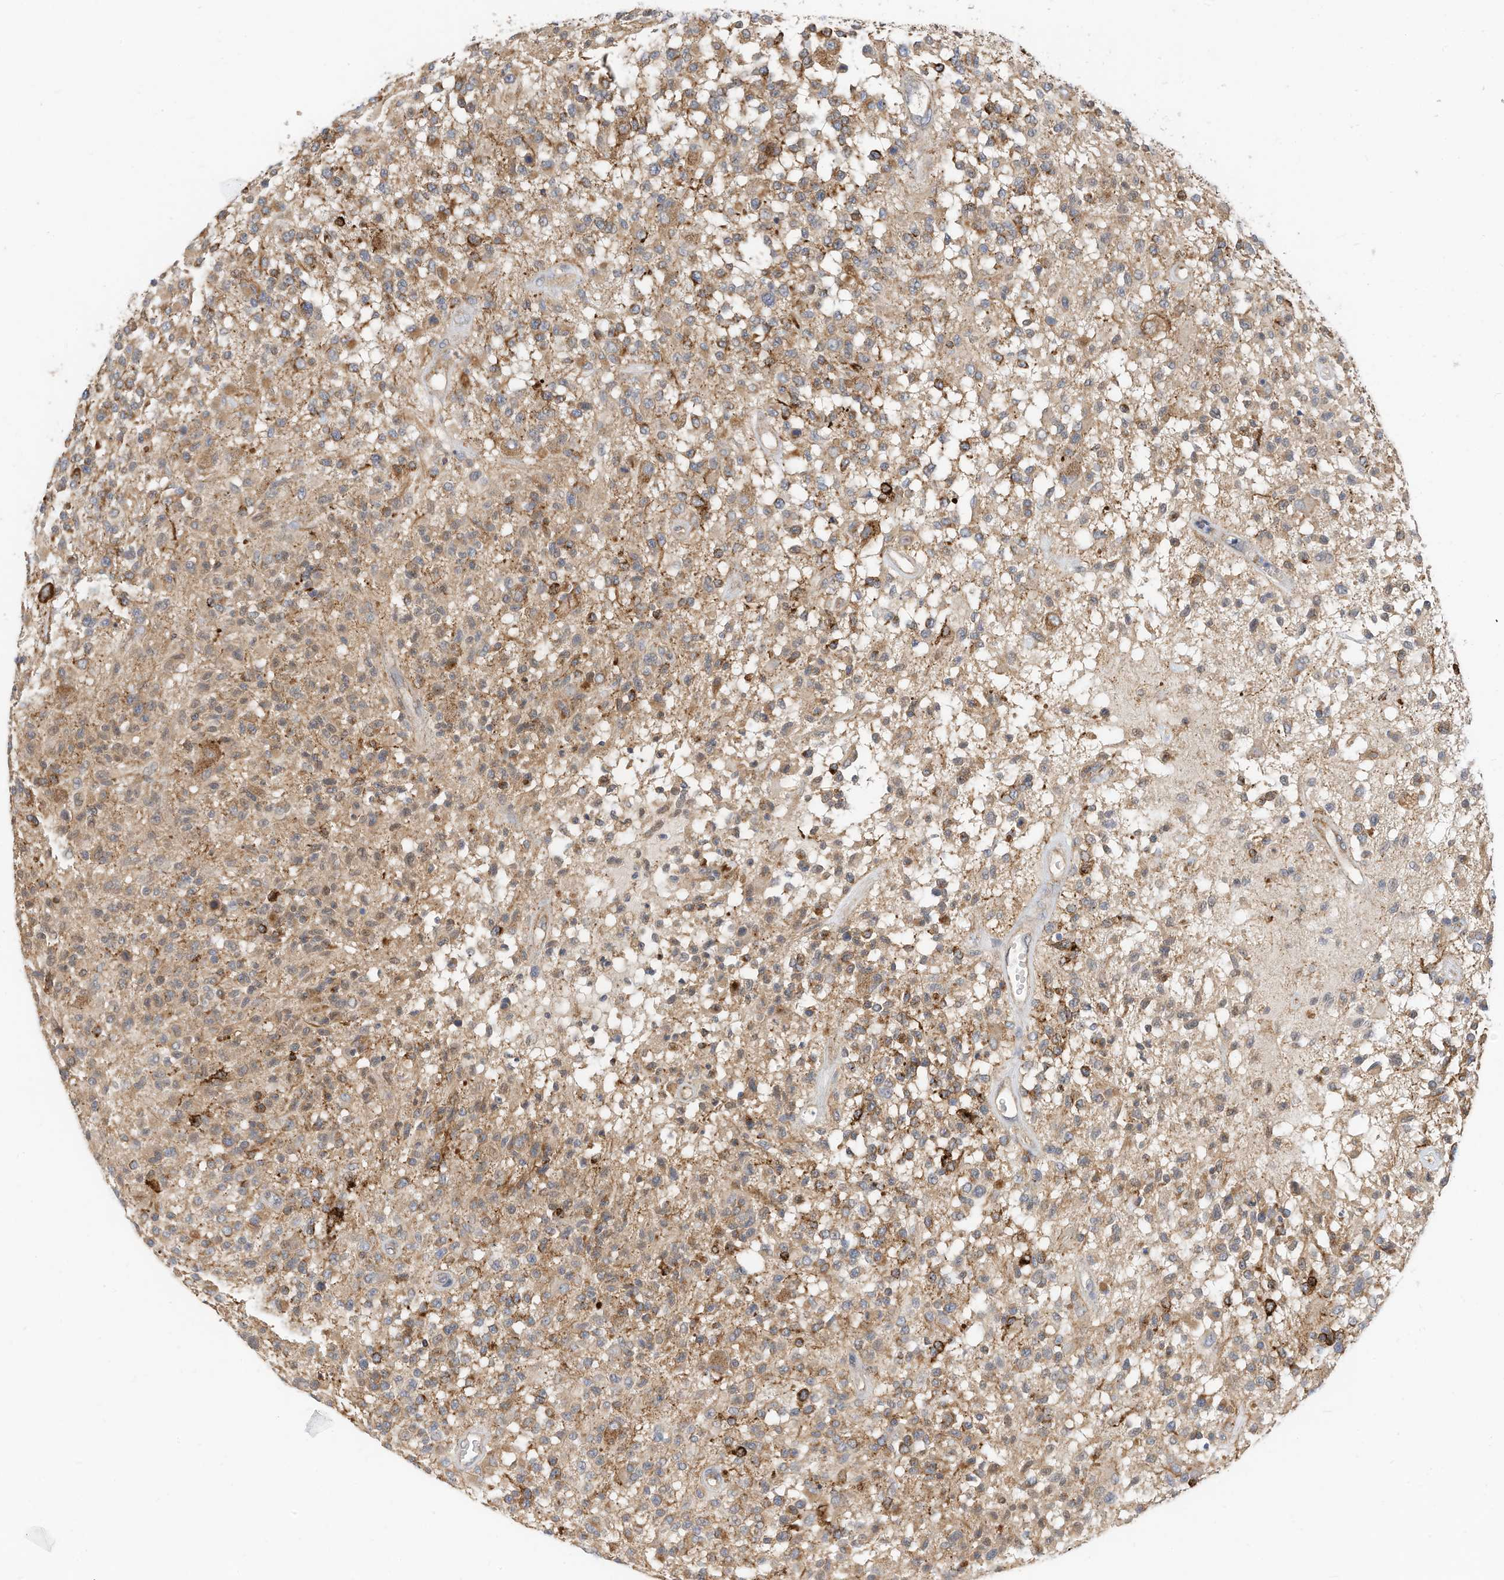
{"staining": {"intensity": "moderate", "quantity": "<25%", "location": "cytoplasmic/membranous"}, "tissue": "glioma", "cell_type": "Tumor cells", "image_type": "cancer", "snomed": [{"axis": "morphology", "description": "Glioma, malignant, High grade"}, {"axis": "morphology", "description": "Glioblastoma, NOS"}, {"axis": "topography", "description": "Brain"}], "caption": "IHC (DAB) staining of human glioma demonstrates moderate cytoplasmic/membranous protein staining in about <25% of tumor cells.", "gene": "METTL6", "patient": {"sex": "male", "age": 60}}